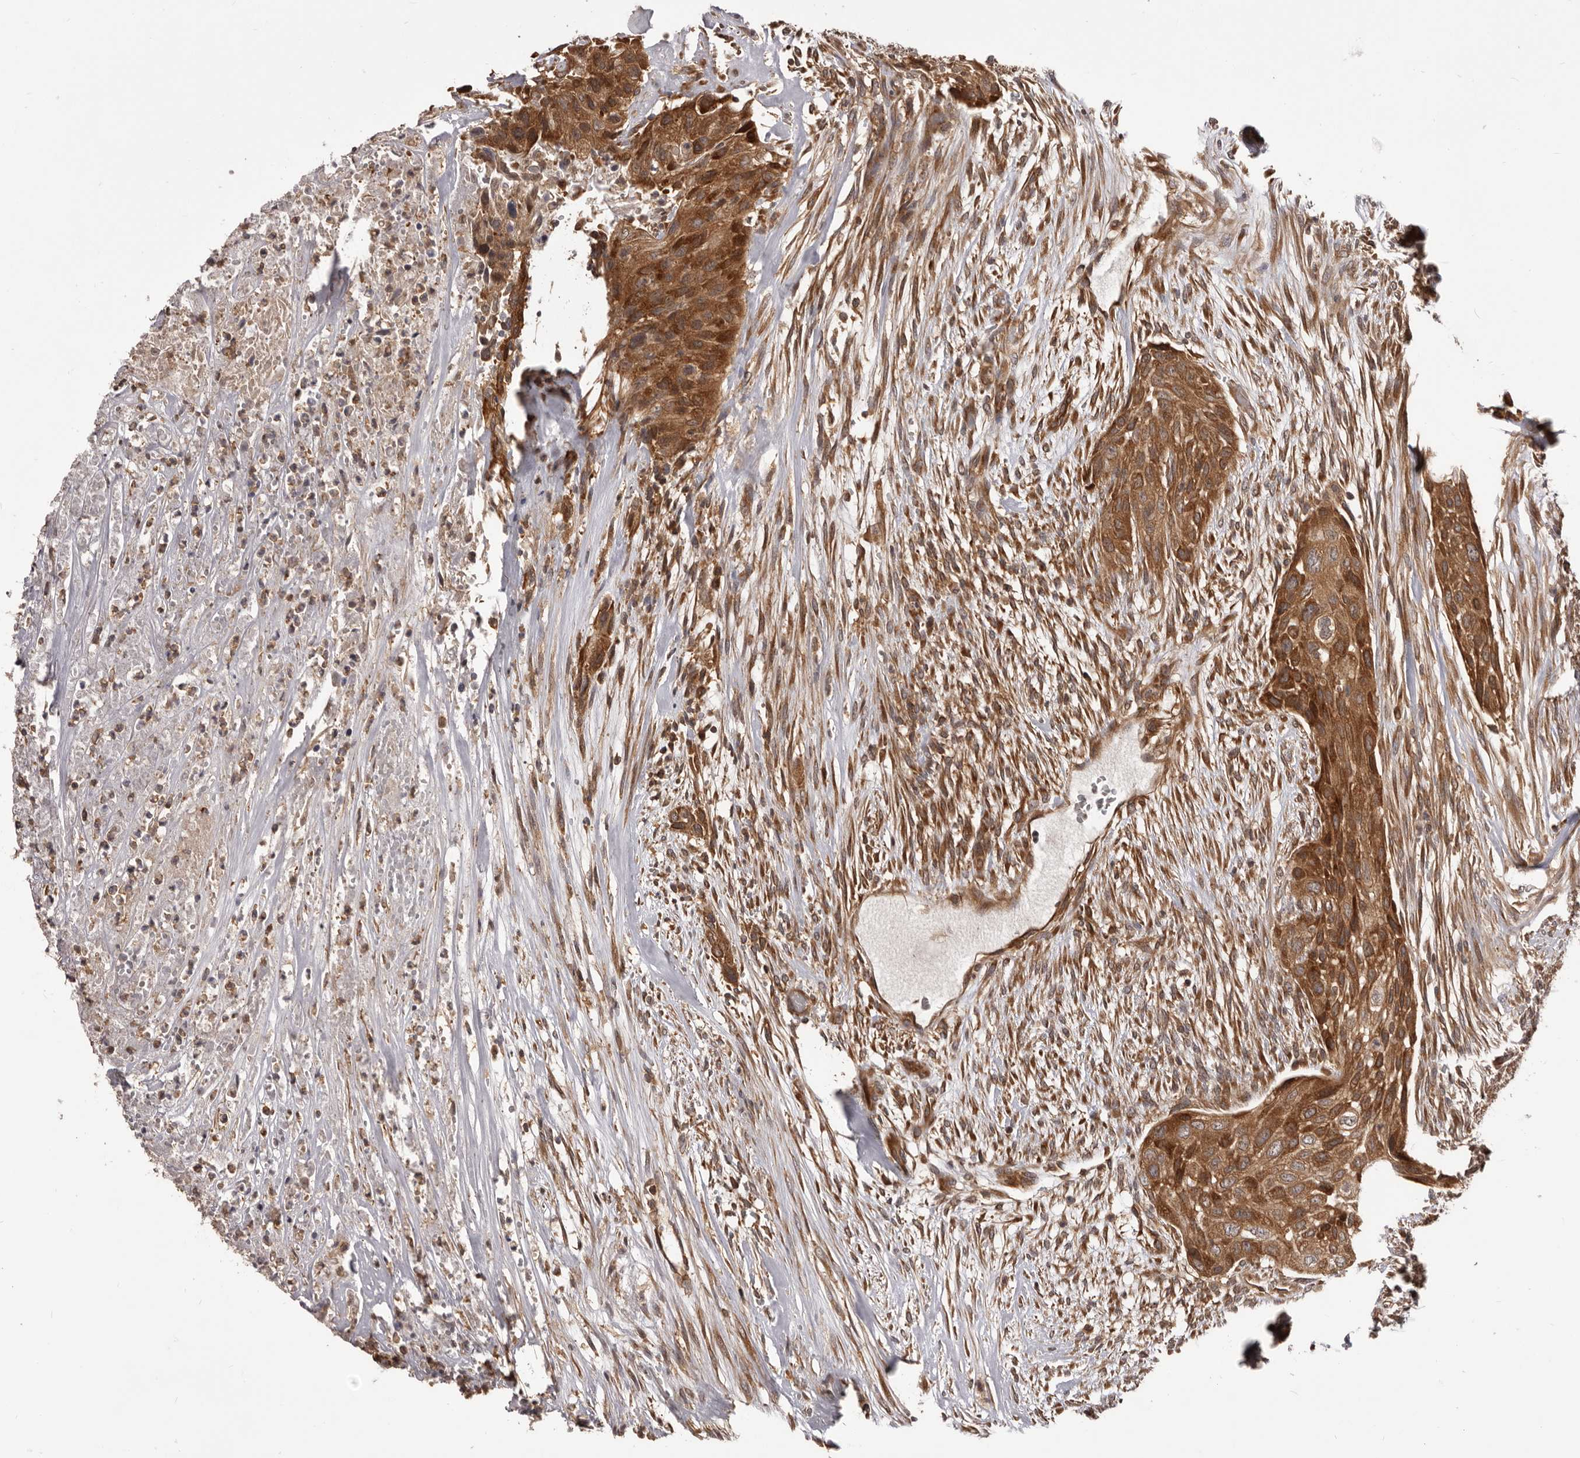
{"staining": {"intensity": "moderate", "quantity": ">75%", "location": "cytoplasmic/membranous"}, "tissue": "urothelial cancer", "cell_type": "Tumor cells", "image_type": "cancer", "snomed": [{"axis": "morphology", "description": "Urothelial carcinoma, High grade"}, {"axis": "topography", "description": "Urinary bladder"}], "caption": "A medium amount of moderate cytoplasmic/membranous positivity is identified in approximately >75% of tumor cells in high-grade urothelial carcinoma tissue.", "gene": "HBS1L", "patient": {"sex": "male", "age": 35}}